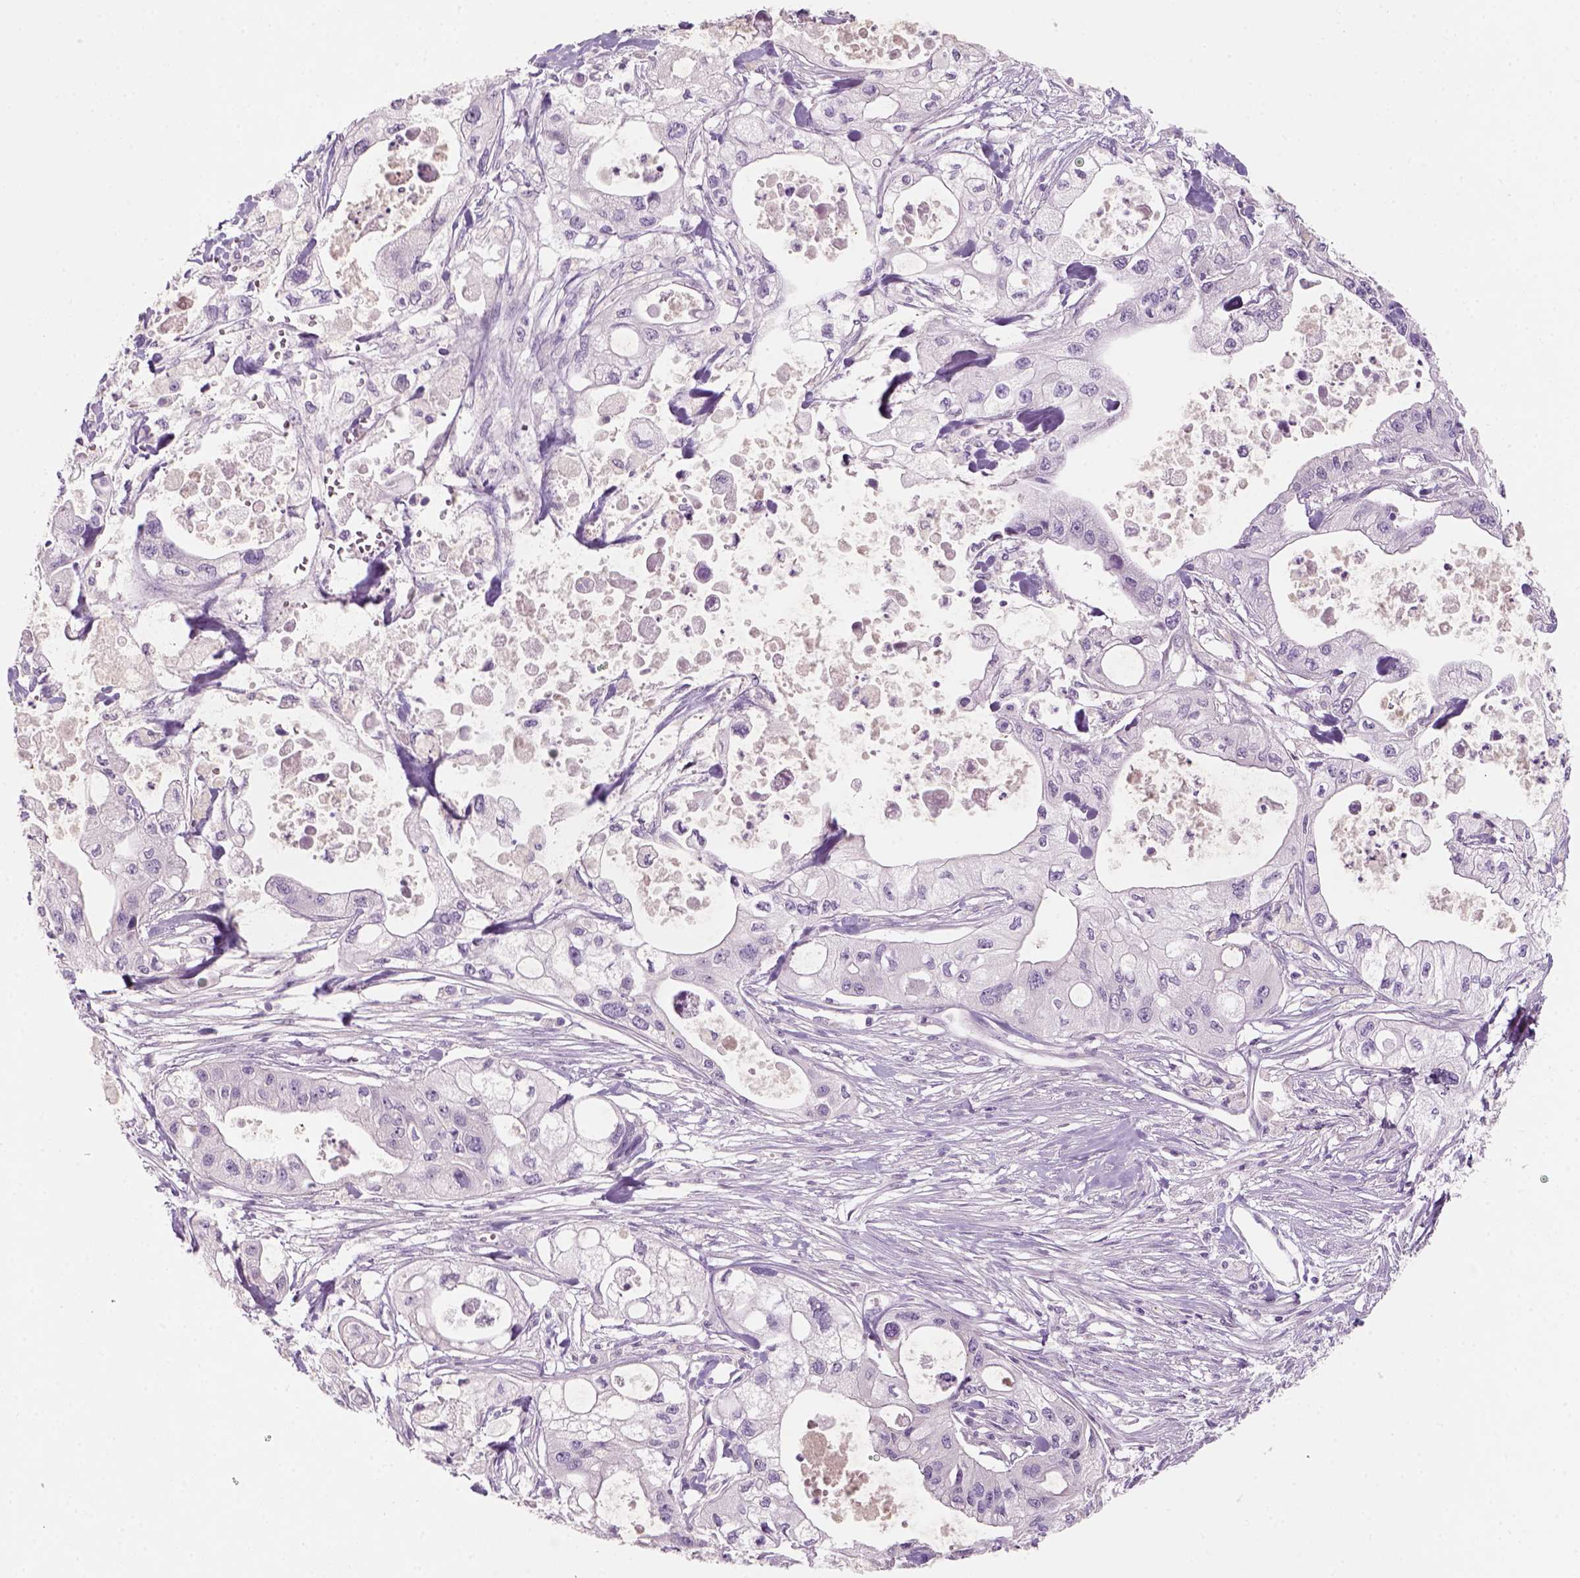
{"staining": {"intensity": "negative", "quantity": "none", "location": "none"}, "tissue": "pancreatic cancer", "cell_type": "Tumor cells", "image_type": "cancer", "snomed": [{"axis": "morphology", "description": "Adenocarcinoma, NOS"}, {"axis": "topography", "description": "Pancreas"}], "caption": "Immunohistochemistry micrograph of pancreatic cancer stained for a protein (brown), which shows no staining in tumor cells.", "gene": "KRT25", "patient": {"sex": "male", "age": 70}}